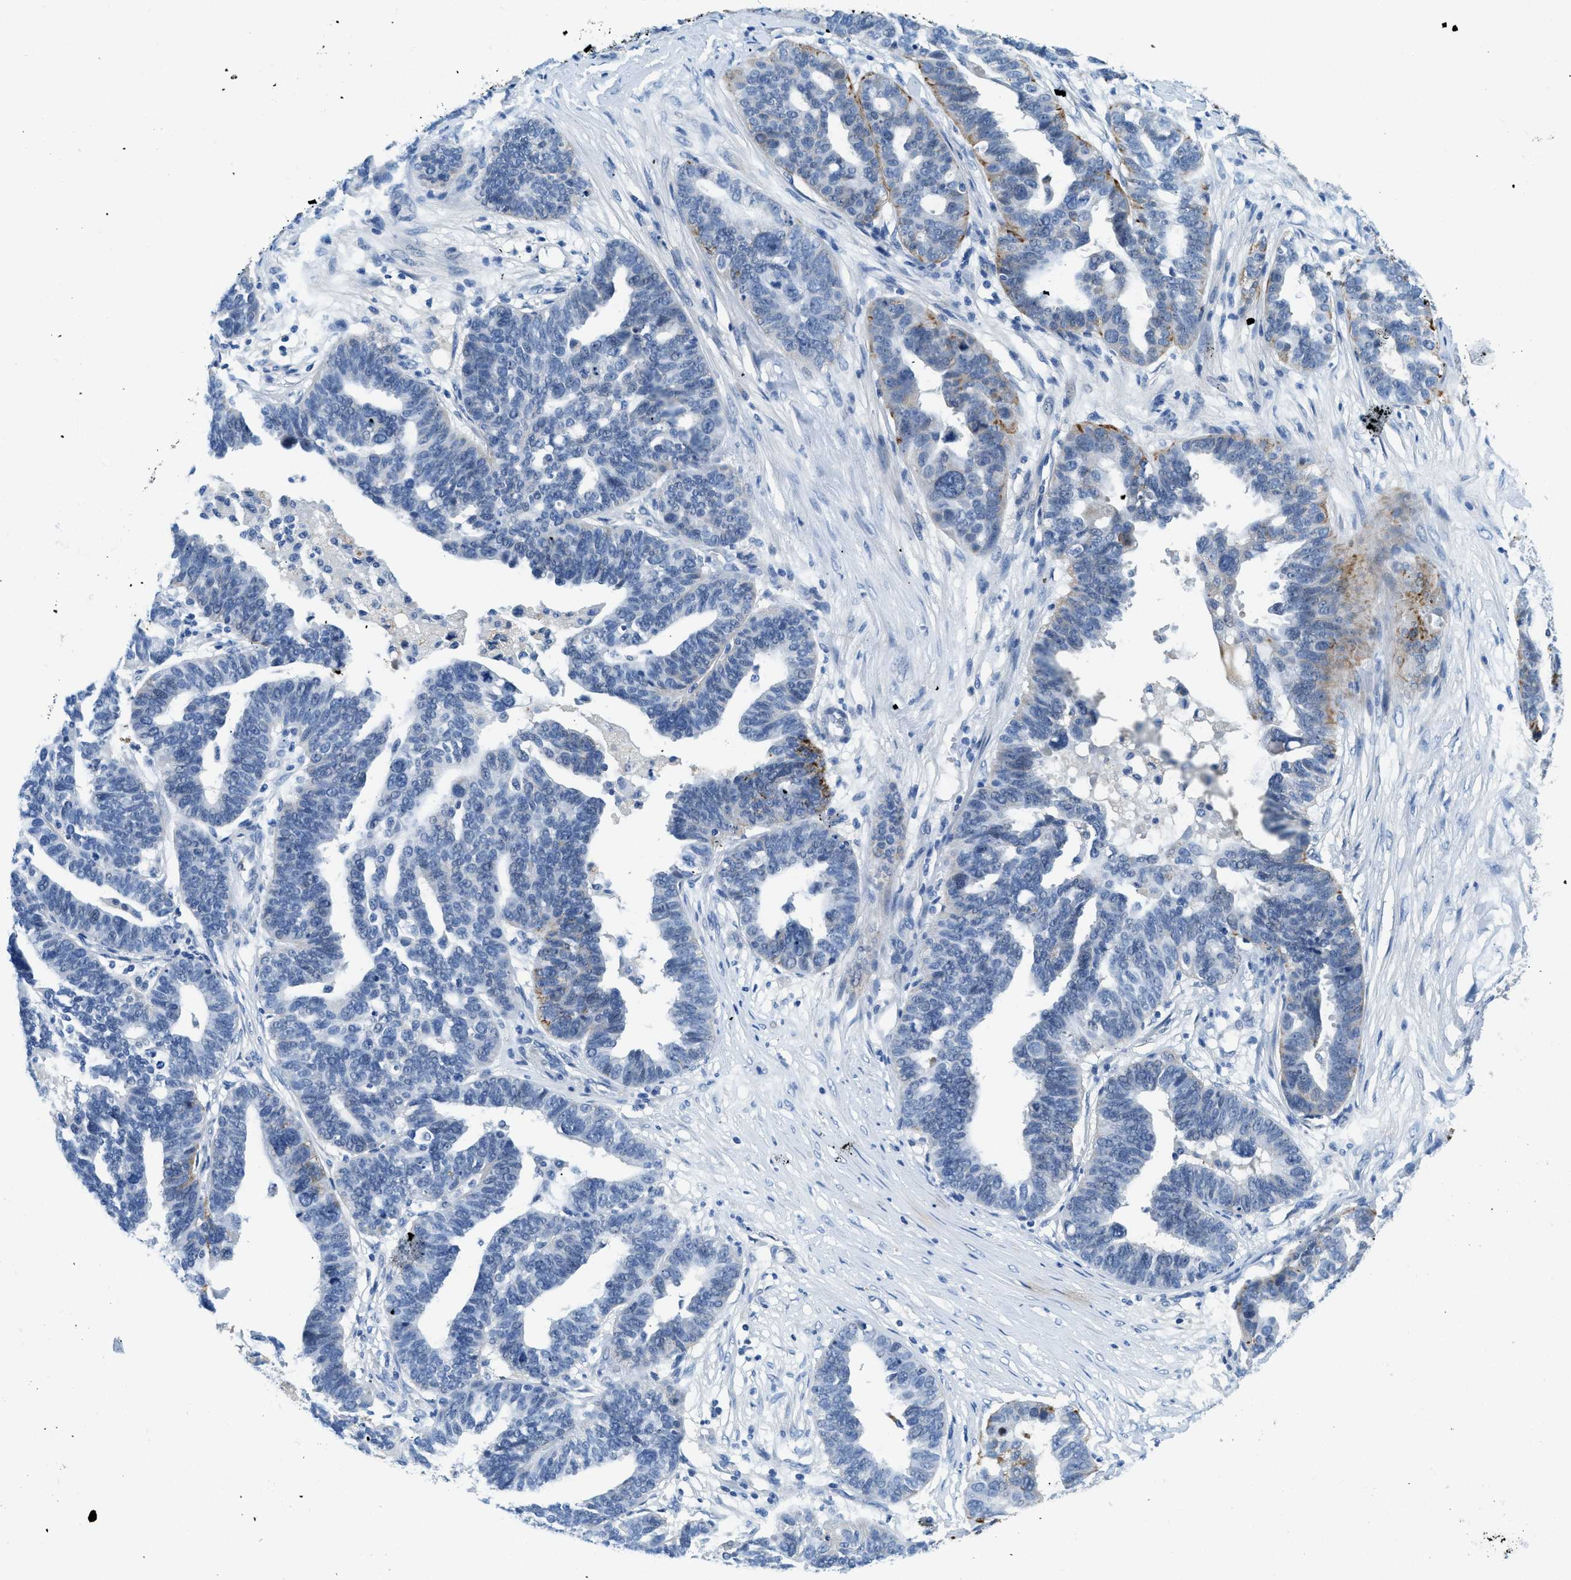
{"staining": {"intensity": "moderate", "quantity": "<25%", "location": "cytoplasmic/membranous"}, "tissue": "ovarian cancer", "cell_type": "Tumor cells", "image_type": "cancer", "snomed": [{"axis": "morphology", "description": "Cystadenocarcinoma, serous, NOS"}, {"axis": "topography", "description": "Ovary"}], "caption": "Moderate cytoplasmic/membranous staining is appreciated in approximately <25% of tumor cells in ovarian cancer.", "gene": "TSPAN3", "patient": {"sex": "female", "age": 59}}